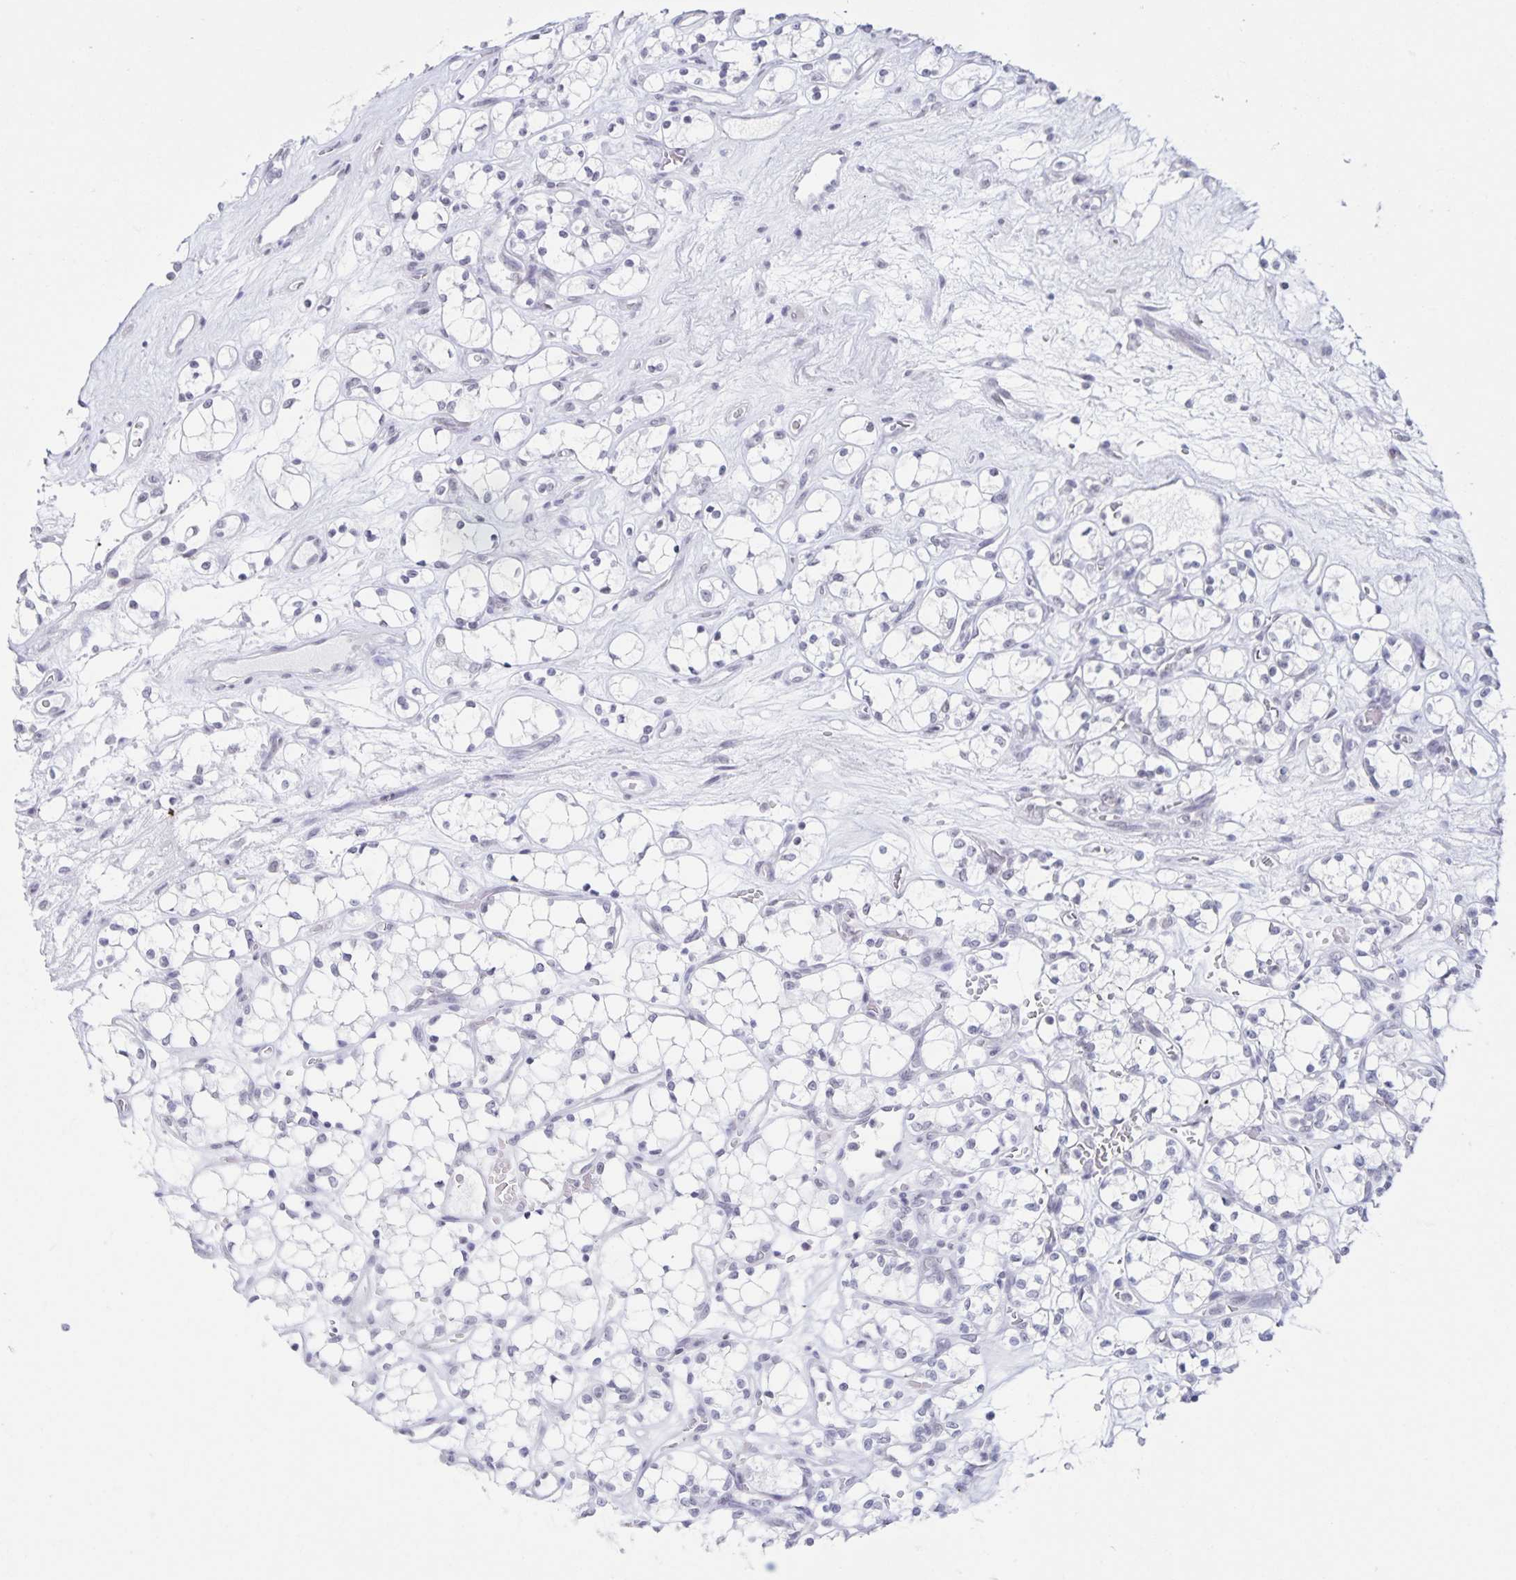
{"staining": {"intensity": "negative", "quantity": "none", "location": "none"}, "tissue": "renal cancer", "cell_type": "Tumor cells", "image_type": "cancer", "snomed": [{"axis": "morphology", "description": "Adenocarcinoma, NOS"}, {"axis": "topography", "description": "Kidney"}], "caption": "A photomicrograph of renal cancer (adenocarcinoma) stained for a protein shows no brown staining in tumor cells.", "gene": "LCE6A", "patient": {"sex": "female", "age": 69}}